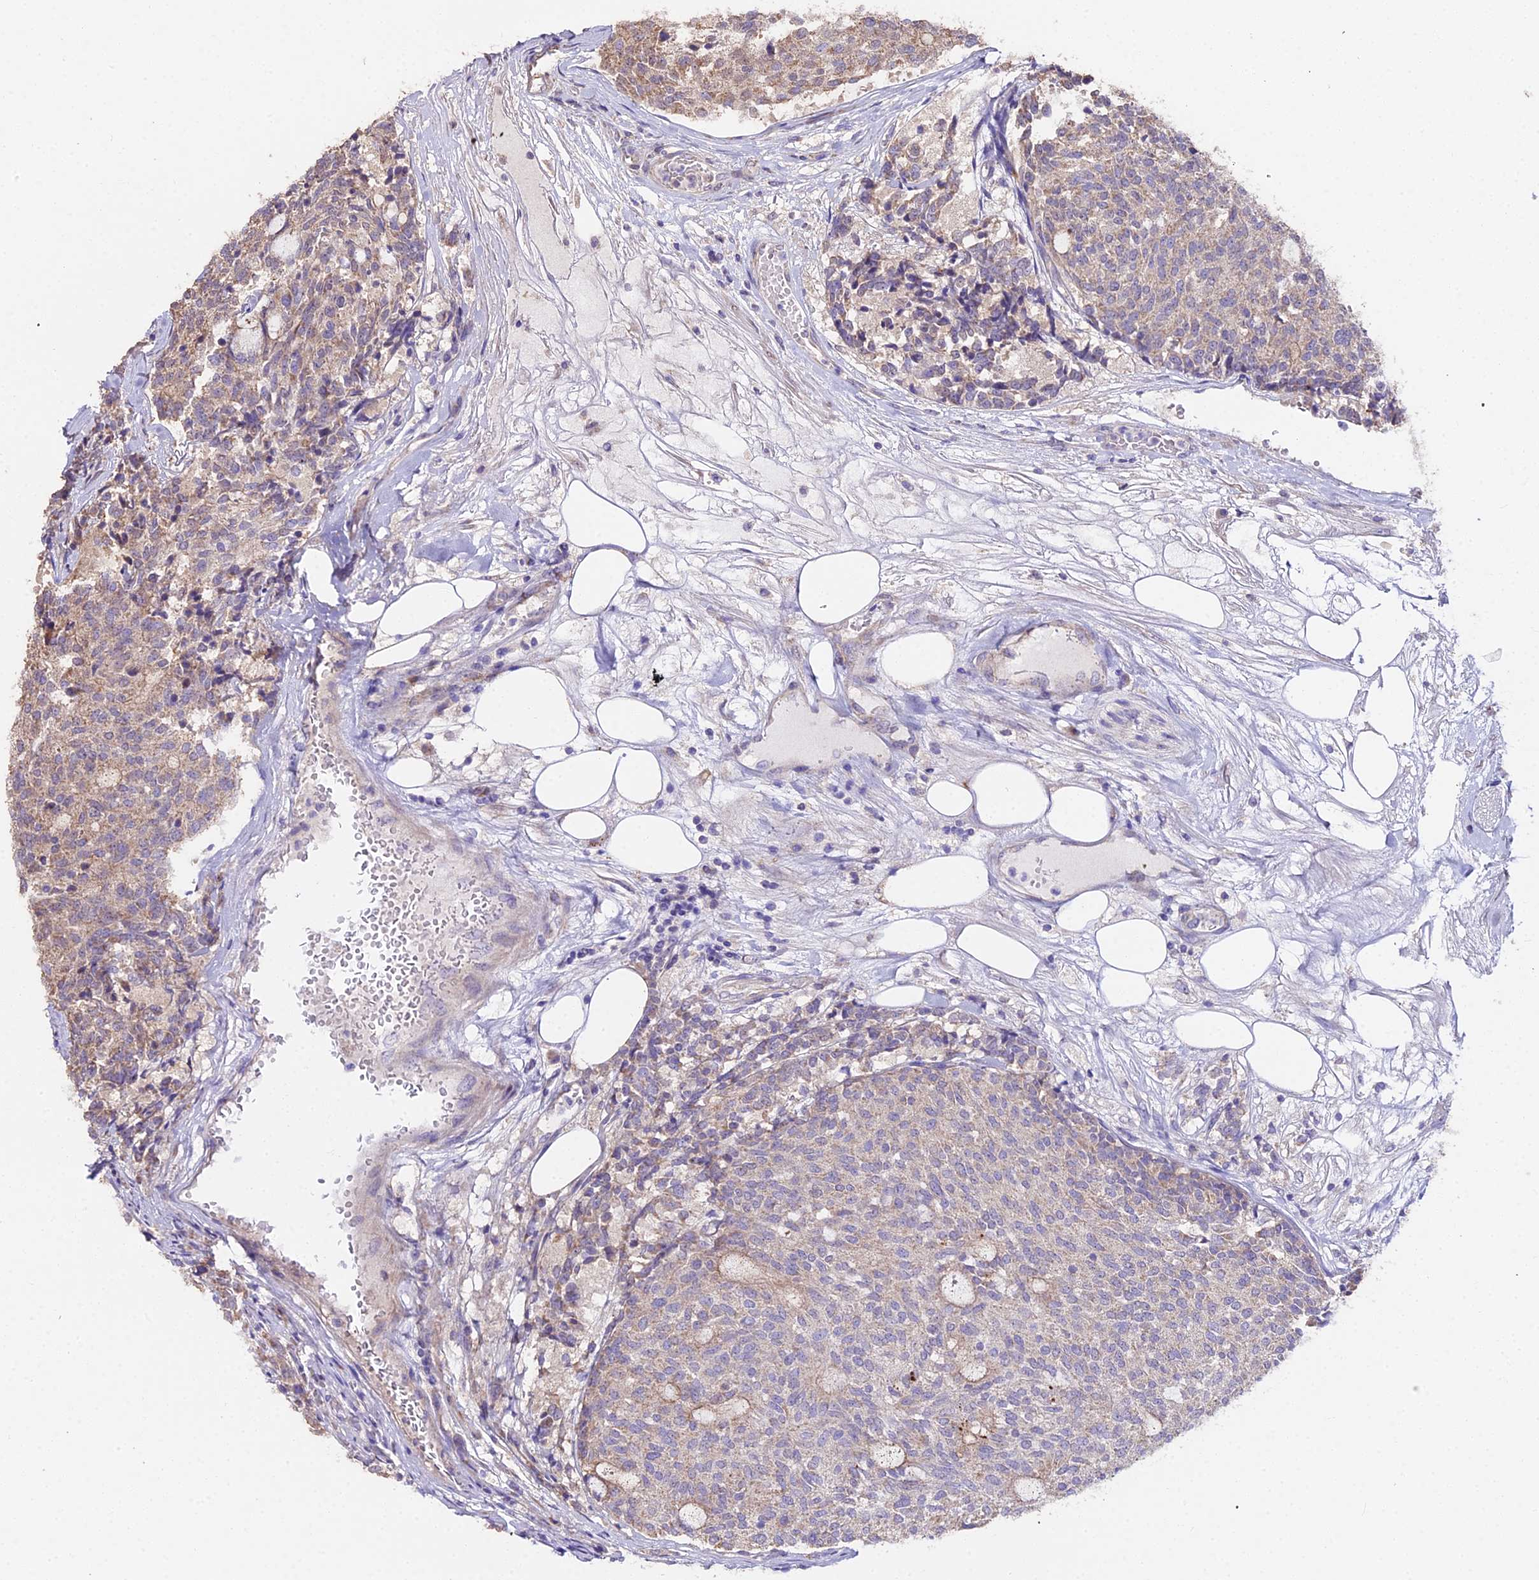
{"staining": {"intensity": "weak", "quantity": "25%-75%", "location": "cytoplasmic/membranous"}, "tissue": "carcinoid", "cell_type": "Tumor cells", "image_type": "cancer", "snomed": [{"axis": "morphology", "description": "Carcinoid, malignant, NOS"}, {"axis": "topography", "description": "Pancreas"}], "caption": "This image reveals immunohistochemistry (IHC) staining of human malignant carcinoid, with low weak cytoplasmic/membranous staining in approximately 25%-75% of tumor cells.", "gene": "METTL13", "patient": {"sex": "female", "age": 54}}